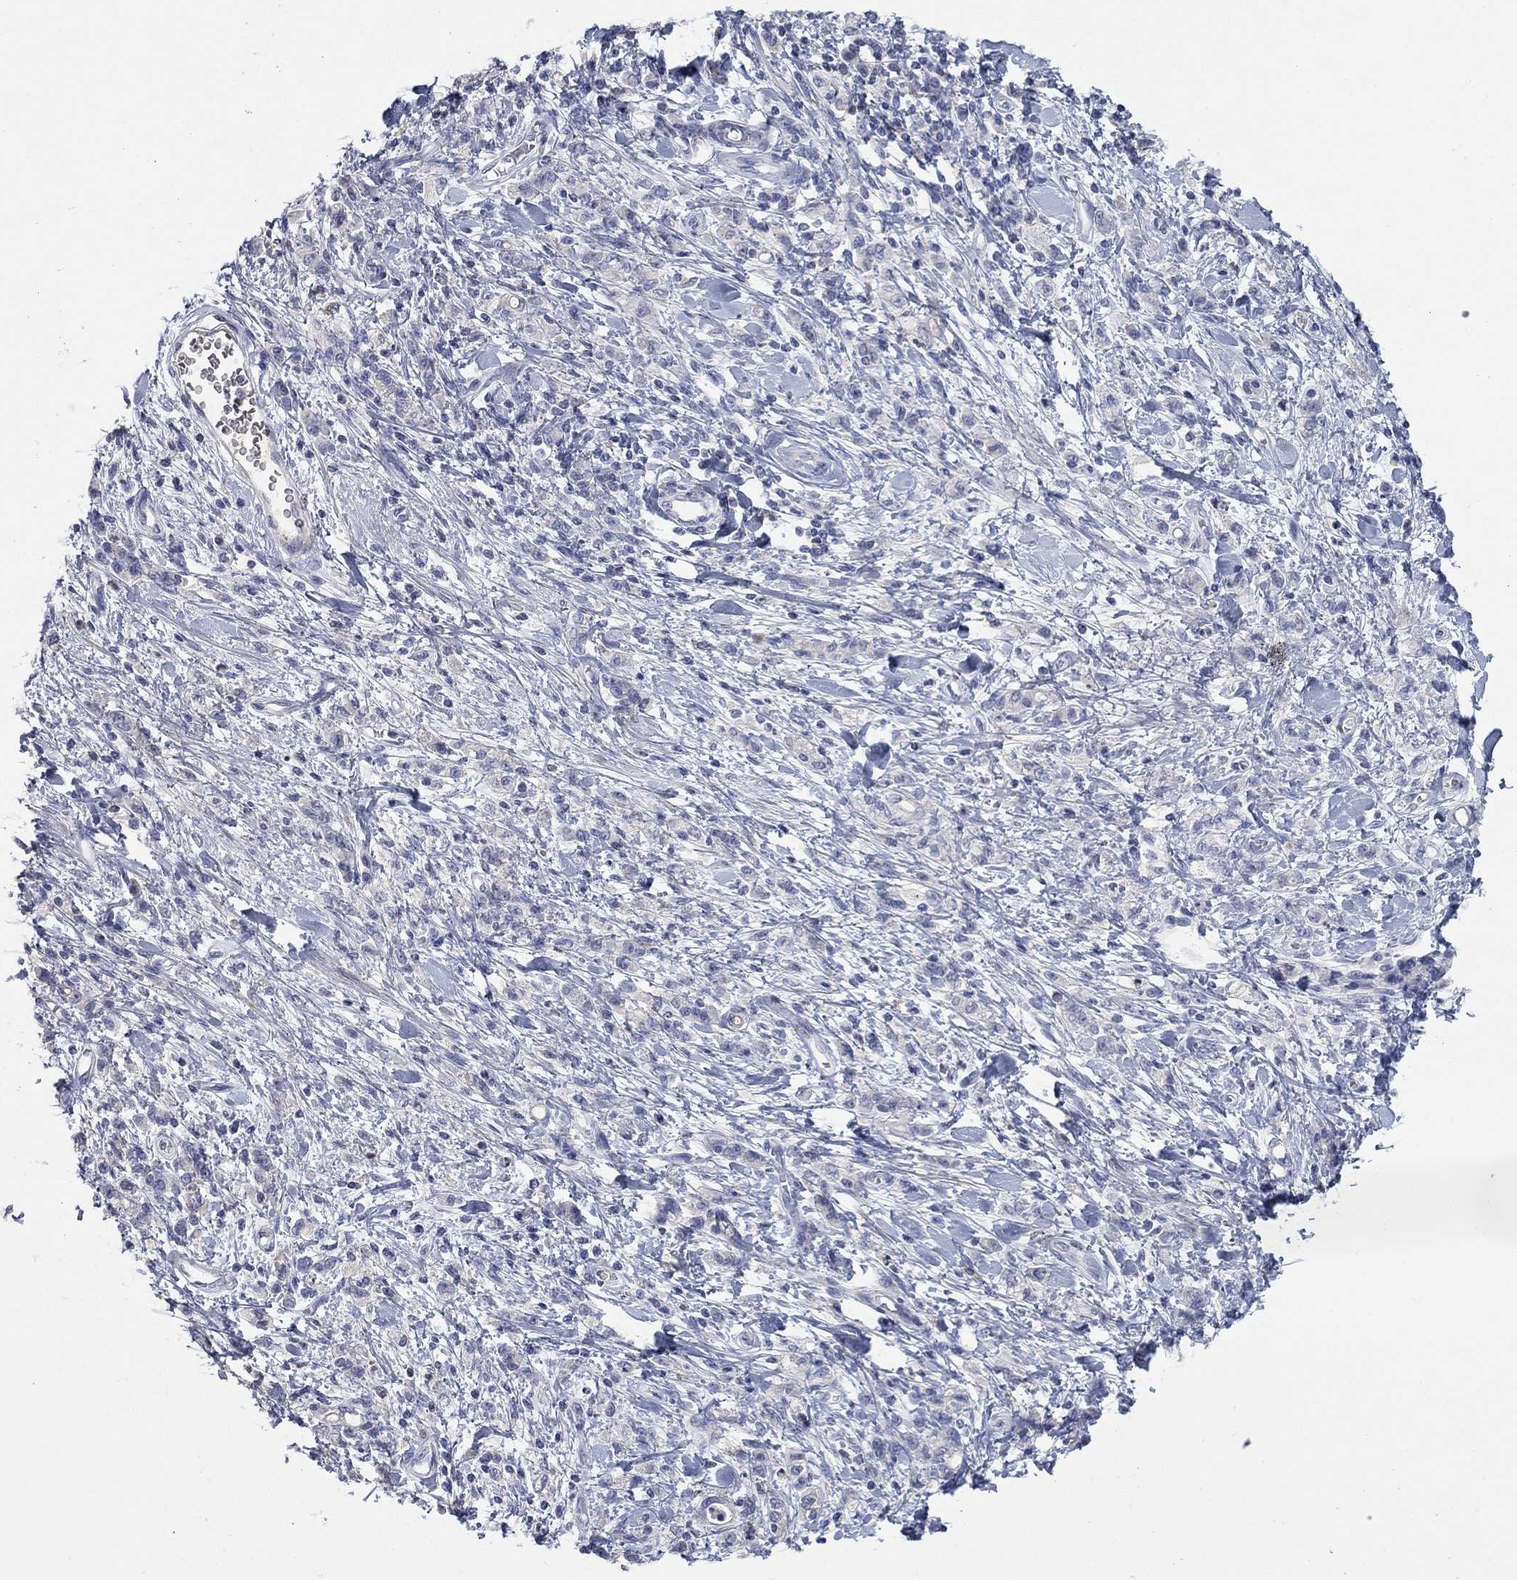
{"staining": {"intensity": "negative", "quantity": "none", "location": "none"}, "tissue": "stomach cancer", "cell_type": "Tumor cells", "image_type": "cancer", "snomed": [{"axis": "morphology", "description": "Adenocarcinoma, NOS"}, {"axis": "topography", "description": "Stomach"}], "caption": "Histopathology image shows no protein expression in tumor cells of adenocarcinoma (stomach) tissue.", "gene": "TMEM249", "patient": {"sex": "male", "age": 77}}